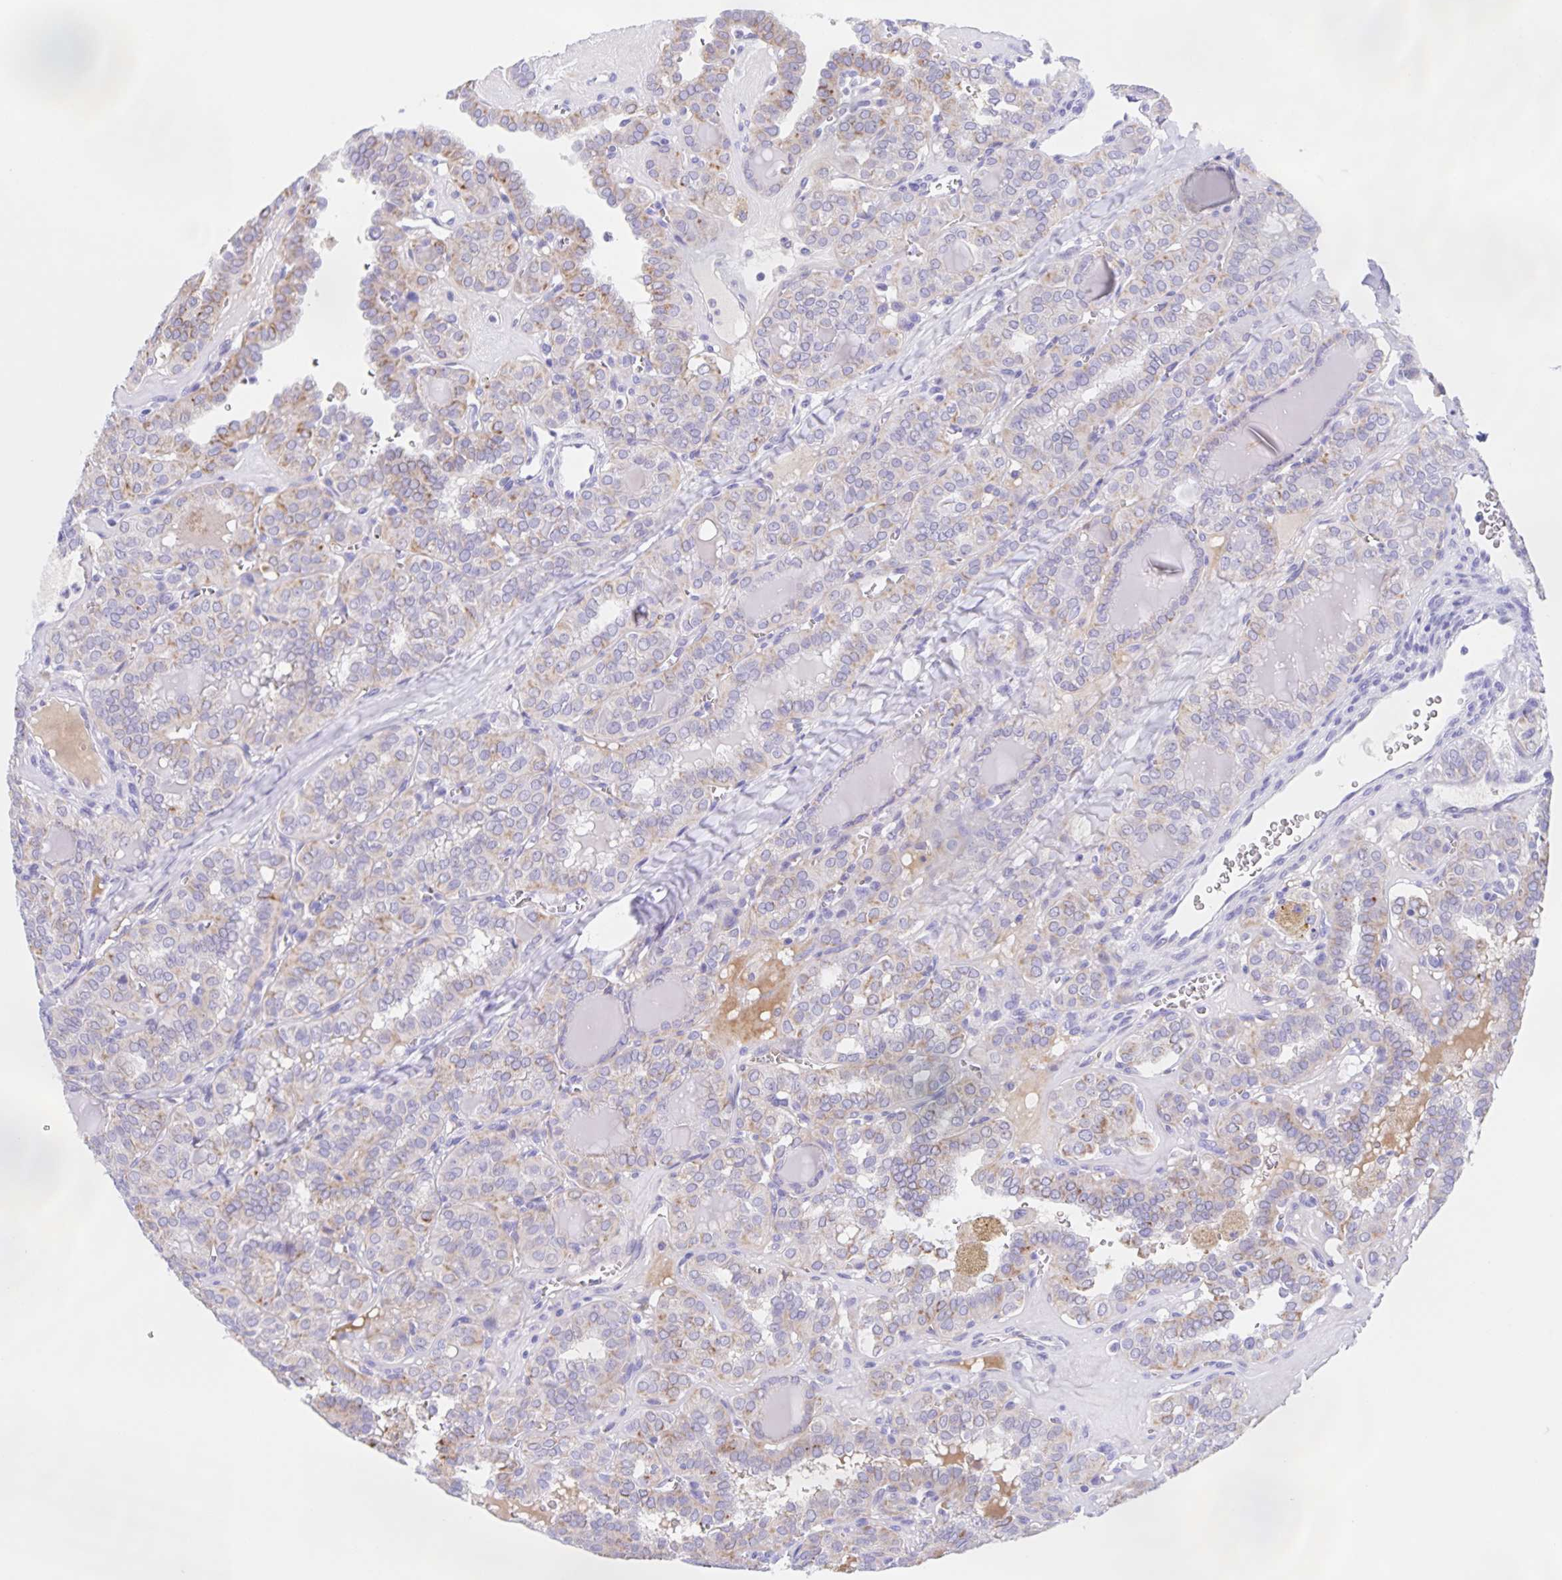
{"staining": {"intensity": "weak", "quantity": "<25%", "location": "cytoplasmic/membranous"}, "tissue": "thyroid cancer", "cell_type": "Tumor cells", "image_type": "cancer", "snomed": [{"axis": "morphology", "description": "Papillary adenocarcinoma, NOS"}, {"axis": "topography", "description": "Thyroid gland"}], "caption": "There is no significant staining in tumor cells of papillary adenocarcinoma (thyroid). (Brightfield microscopy of DAB immunohistochemistry at high magnification).", "gene": "CATSPER4", "patient": {"sex": "female", "age": 41}}